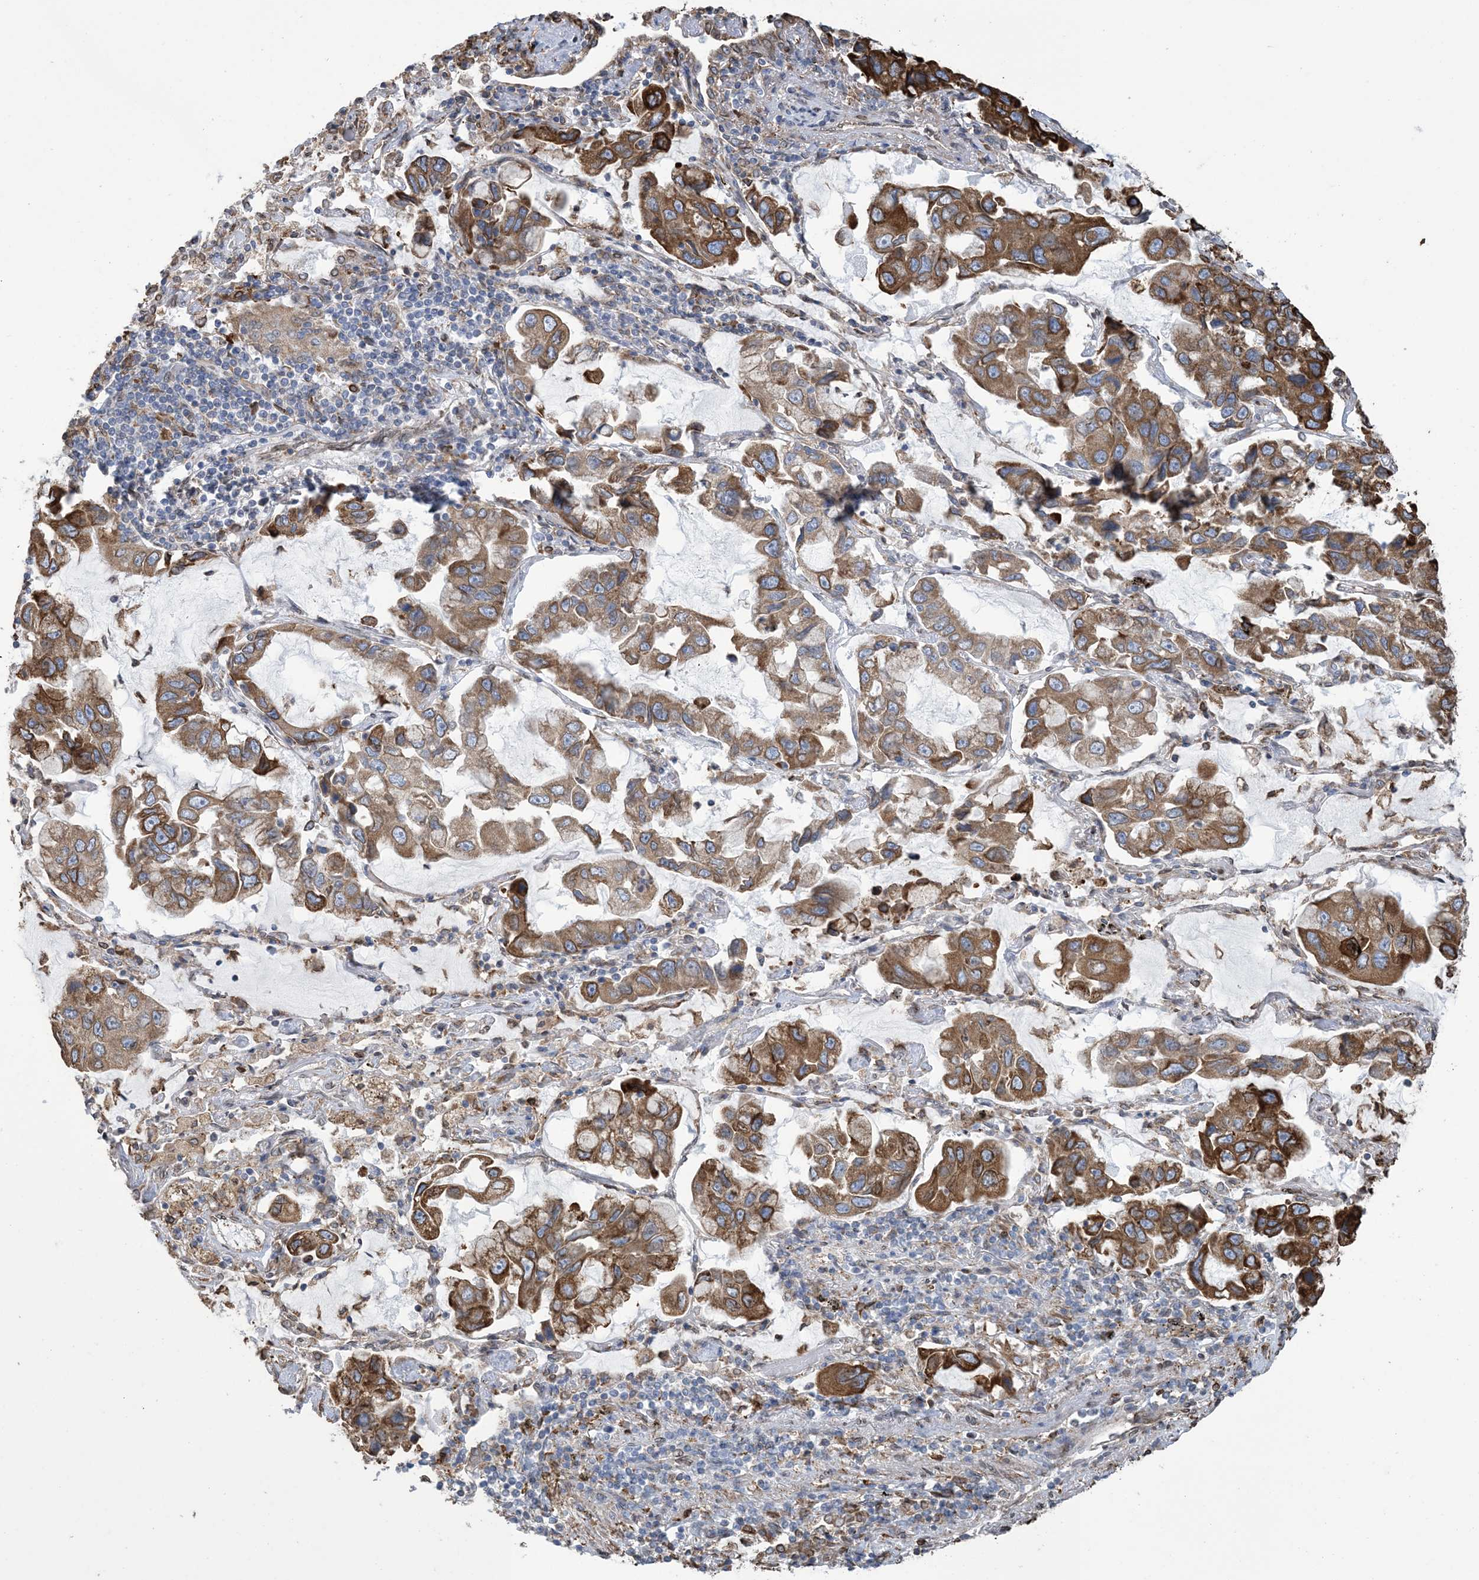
{"staining": {"intensity": "strong", "quantity": ">75%", "location": "cytoplasmic/membranous"}, "tissue": "lung cancer", "cell_type": "Tumor cells", "image_type": "cancer", "snomed": [{"axis": "morphology", "description": "Adenocarcinoma, NOS"}, {"axis": "topography", "description": "Lung"}], "caption": "Lung adenocarcinoma was stained to show a protein in brown. There is high levels of strong cytoplasmic/membranous positivity in approximately >75% of tumor cells.", "gene": "SHANK1", "patient": {"sex": "male", "age": 64}}